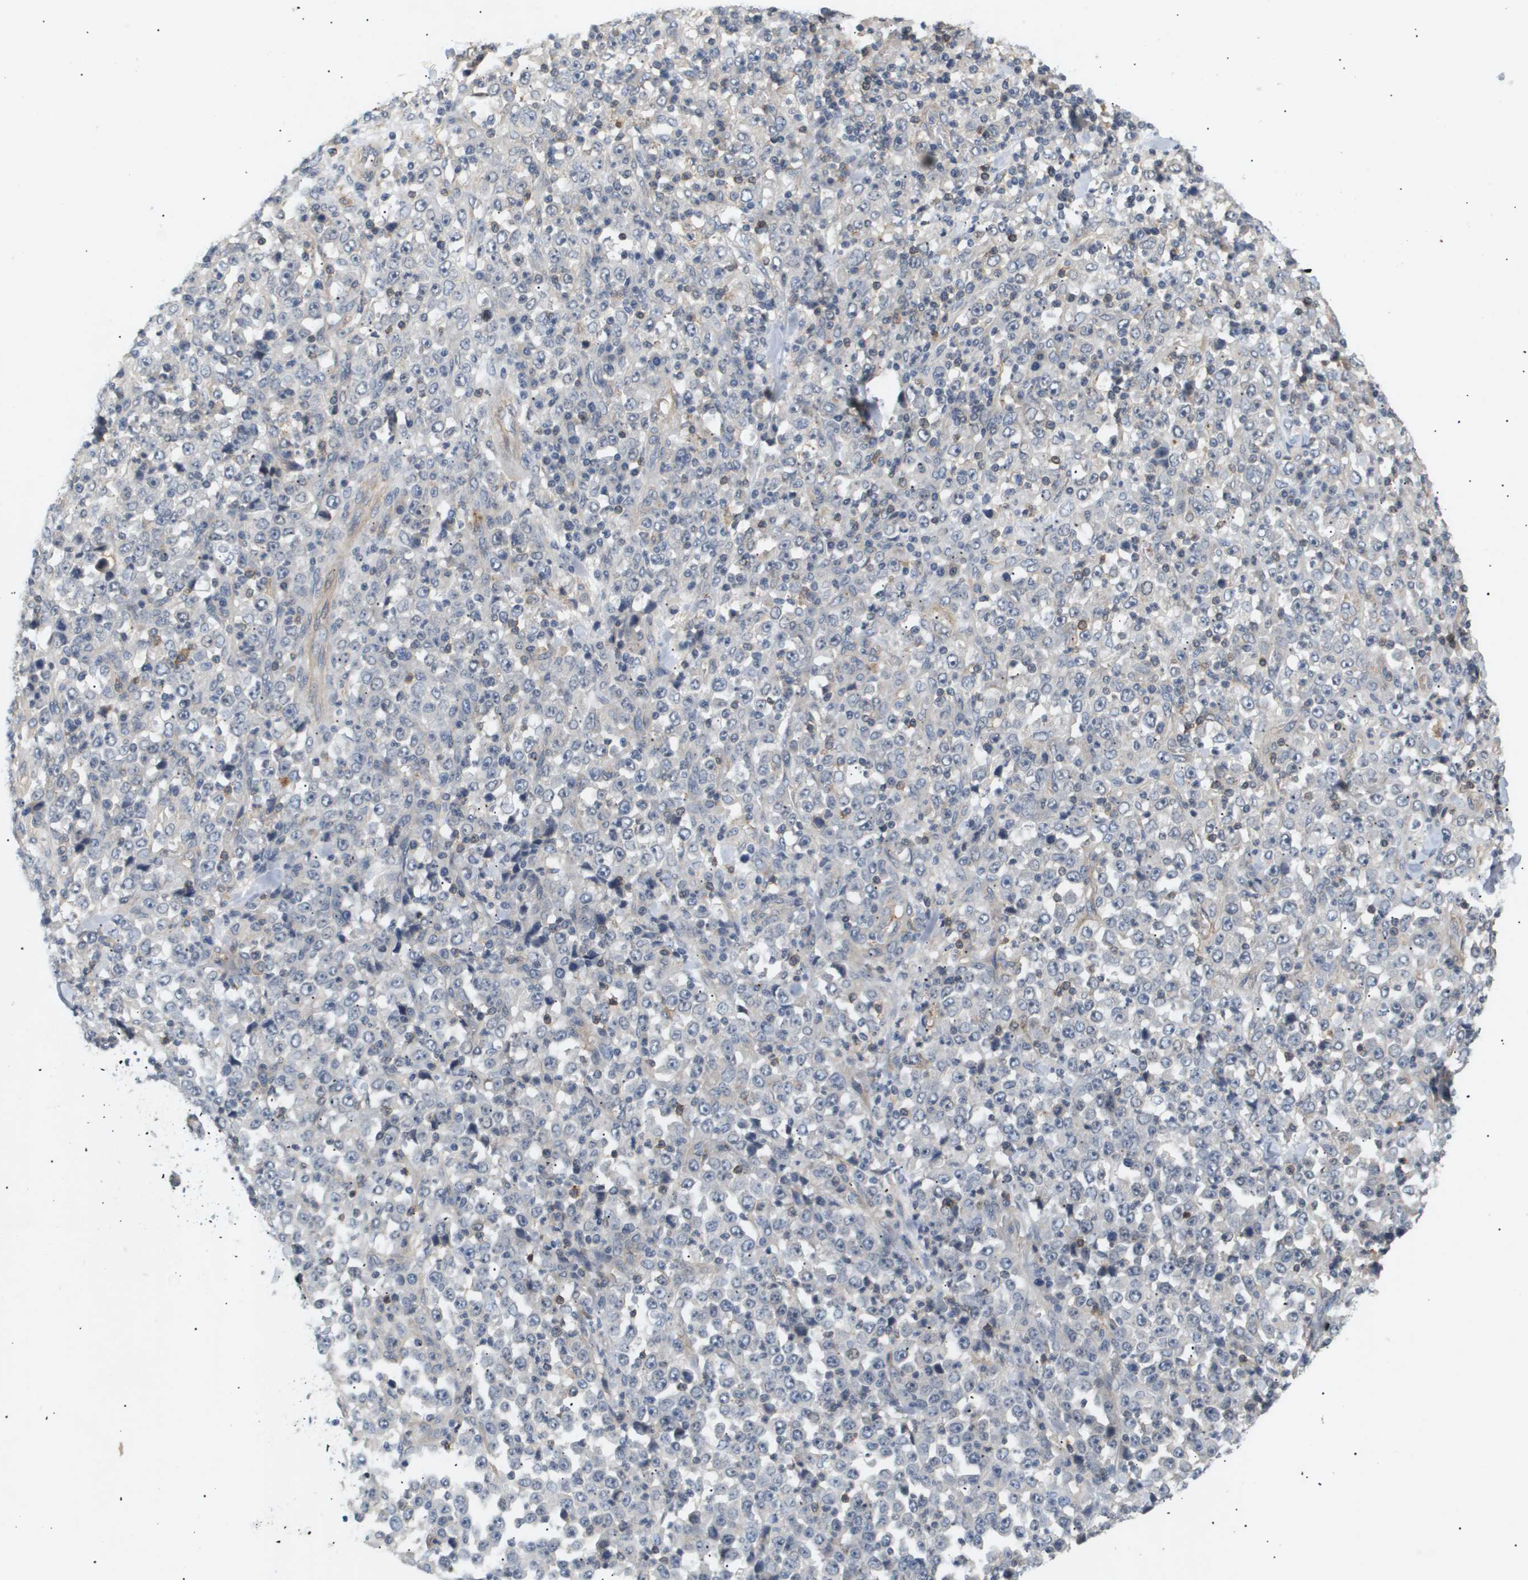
{"staining": {"intensity": "negative", "quantity": "none", "location": "none"}, "tissue": "stomach cancer", "cell_type": "Tumor cells", "image_type": "cancer", "snomed": [{"axis": "morphology", "description": "Normal tissue, NOS"}, {"axis": "morphology", "description": "Adenocarcinoma, NOS"}, {"axis": "topography", "description": "Stomach, upper"}, {"axis": "topography", "description": "Stomach"}], "caption": "This is an IHC micrograph of human adenocarcinoma (stomach). There is no staining in tumor cells.", "gene": "CORO2B", "patient": {"sex": "male", "age": 59}}